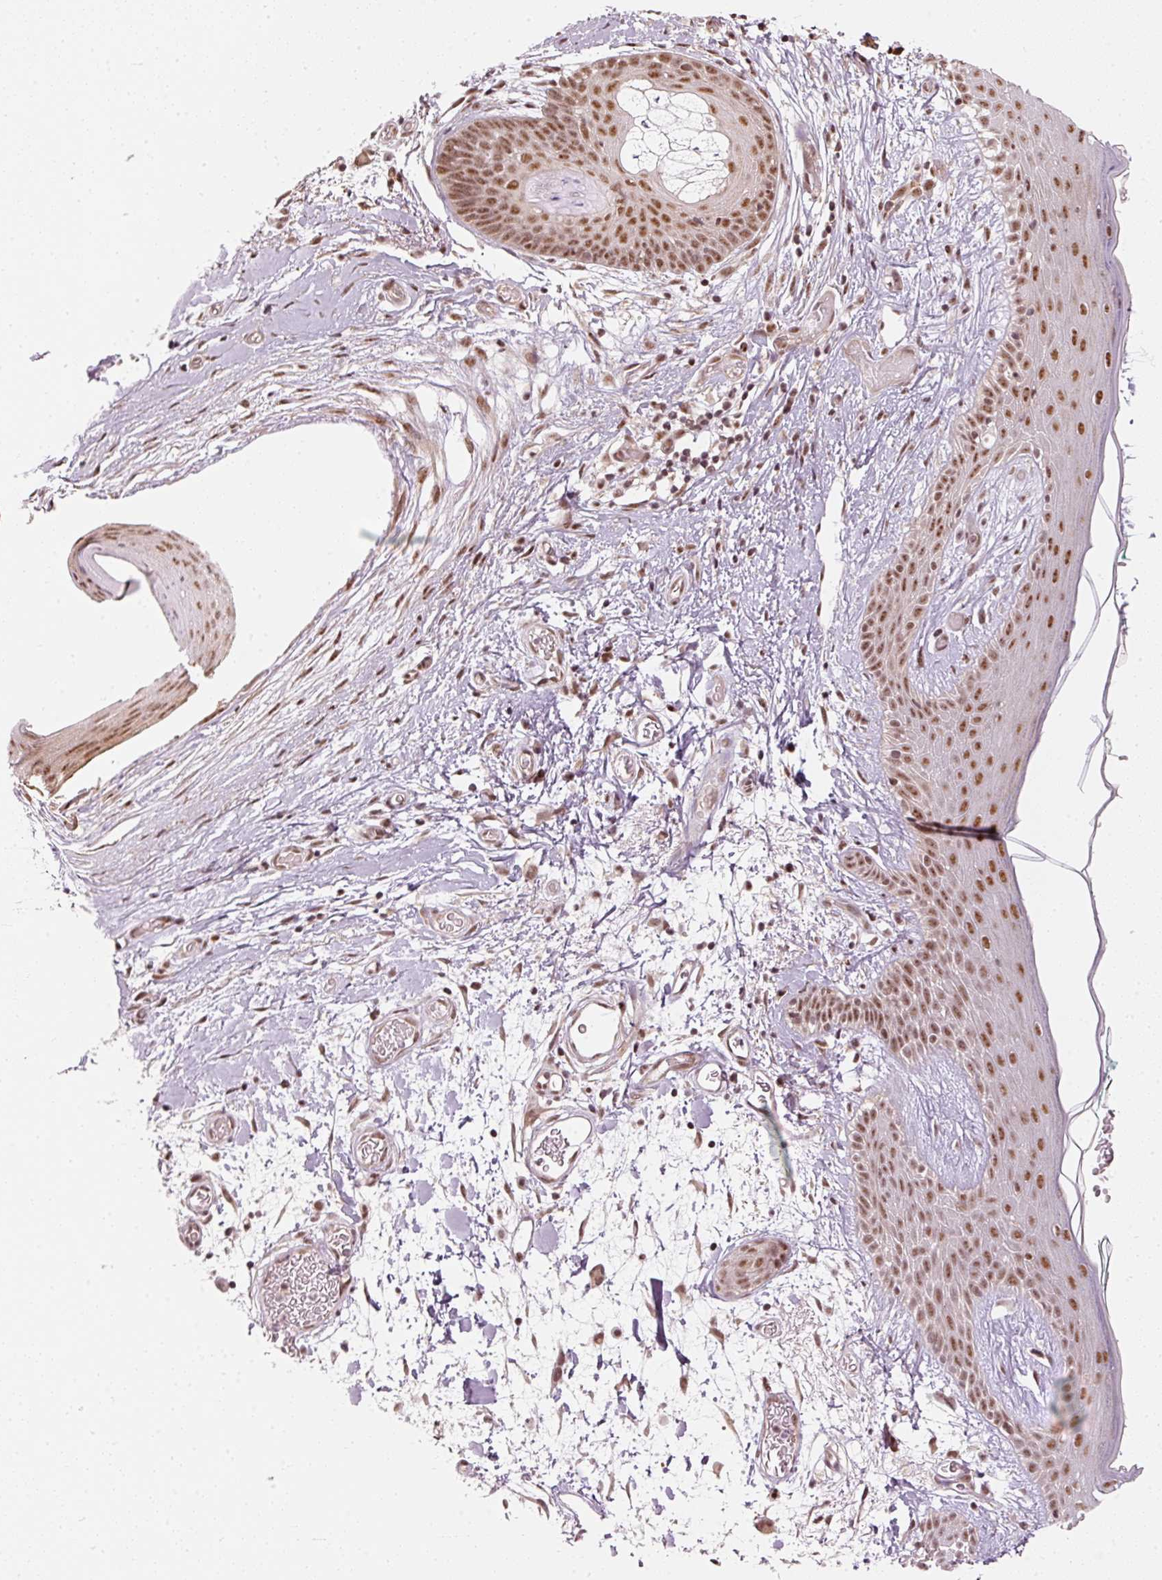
{"staining": {"intensity": "moderate", "quantity": ">75%", "location": "nuclear"}, "tissue": "skin", "cell_type": "Fibroblasts", "image_type": "normal", "snomed": [{"axis": "morphology", "description": "Normal tissue, NOS"}, {"axis": "topography", "description": "Skin"}], "caption": "Skin stained with immunohistochemistry (IHC) reveals moderate nuclear staining in approximately >75% of fibroblasts.", "gene": "THOC6", "patient": {"sex": "male", "age": 79}}